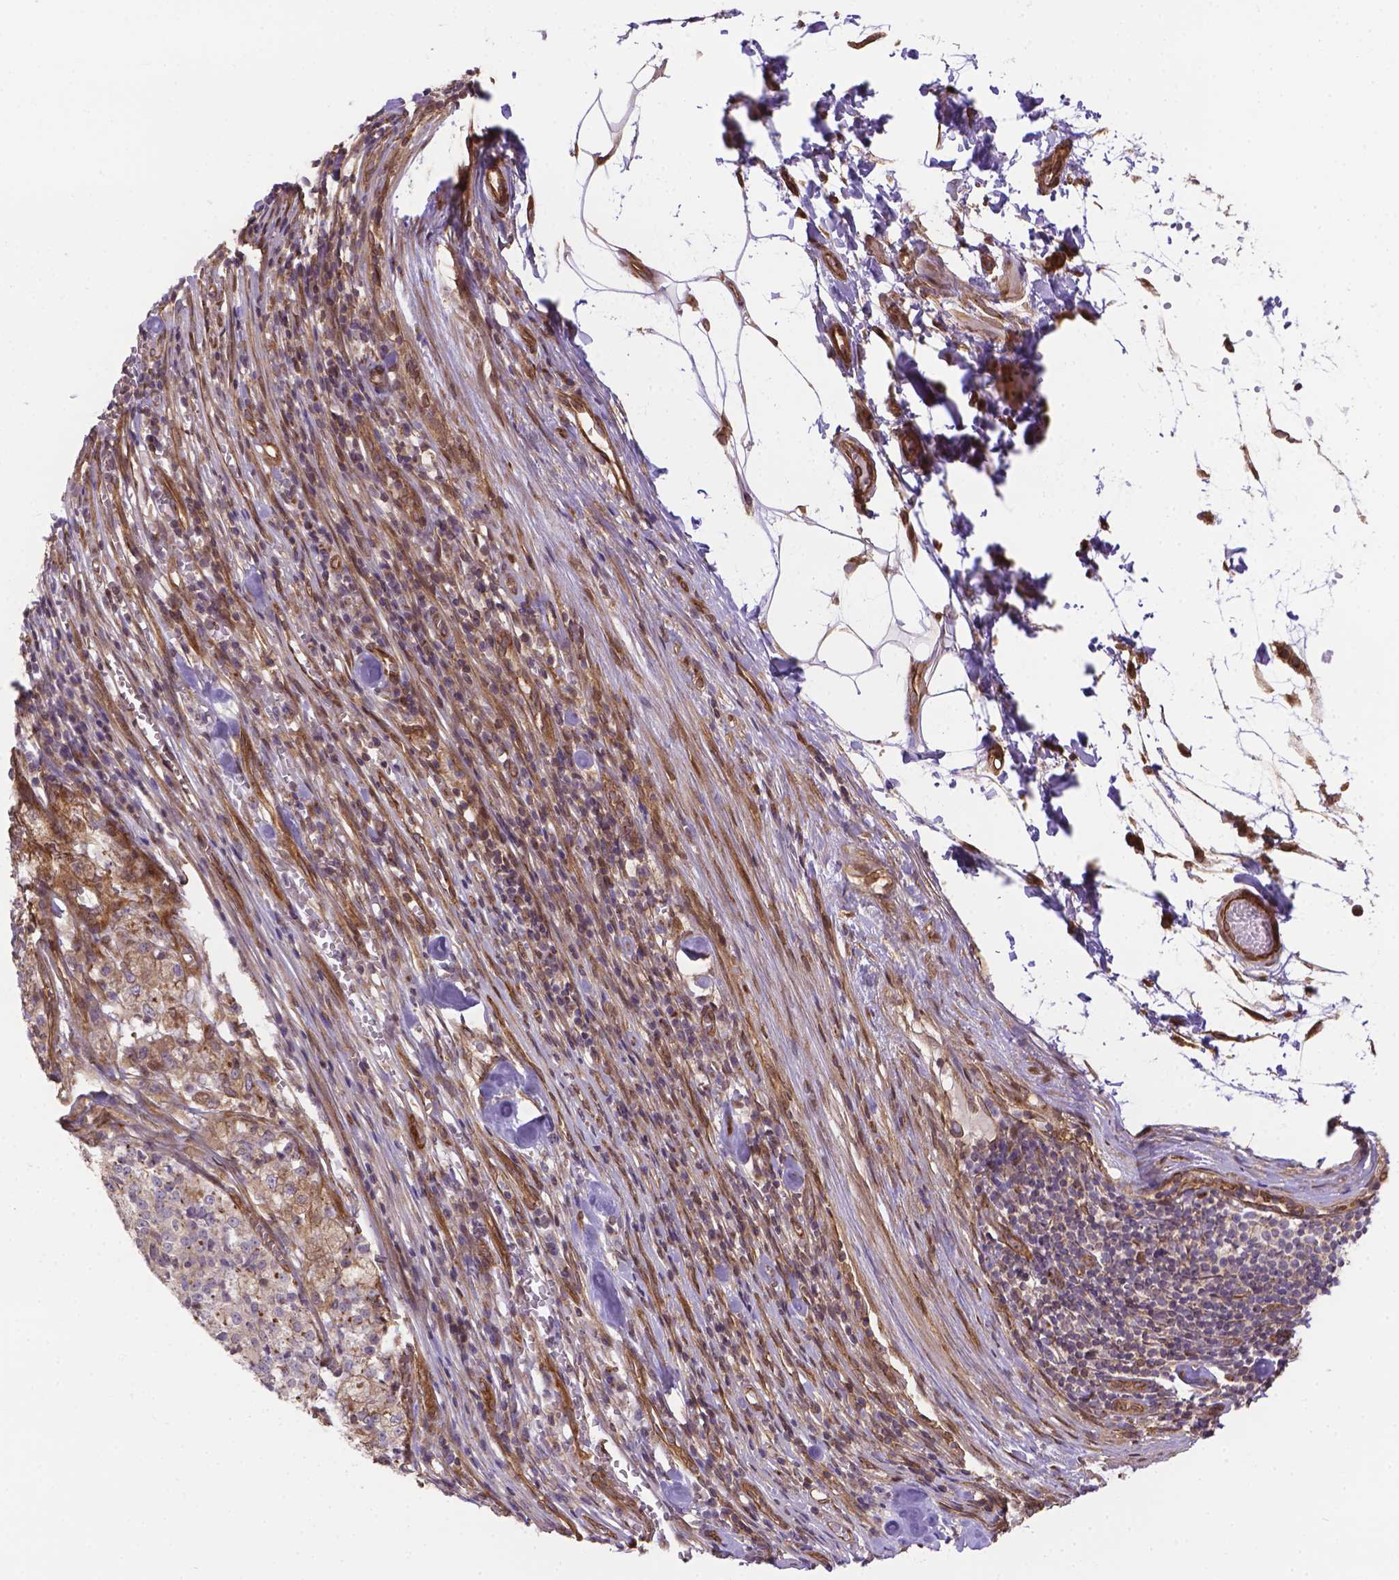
{"staining": {"intensity": "moderate", "quantity": "<25%", "location": "cytoplasmic/membranous"}, "tissue": "melanoma", "cell_type": "Tumor cells", "image_type": "cancer", "snomed": [{"axis": "morphology", "description": "Malignant melanoma, Metastatic site"}, {"axis": "topography", "description": "Lymph node"}], "caption": "IHC histopathology image of neoplastic tissue: malignant melanoma (metastatic site) stained using IHC shows low levels of moderate protein expression localized specifically in the cytoplasmic/membranous of tumor cells, appearing as a cytoplasmic/membranous brown color.", "gene": "YAP1", "patient": {"sex": "female", "age": 64}}